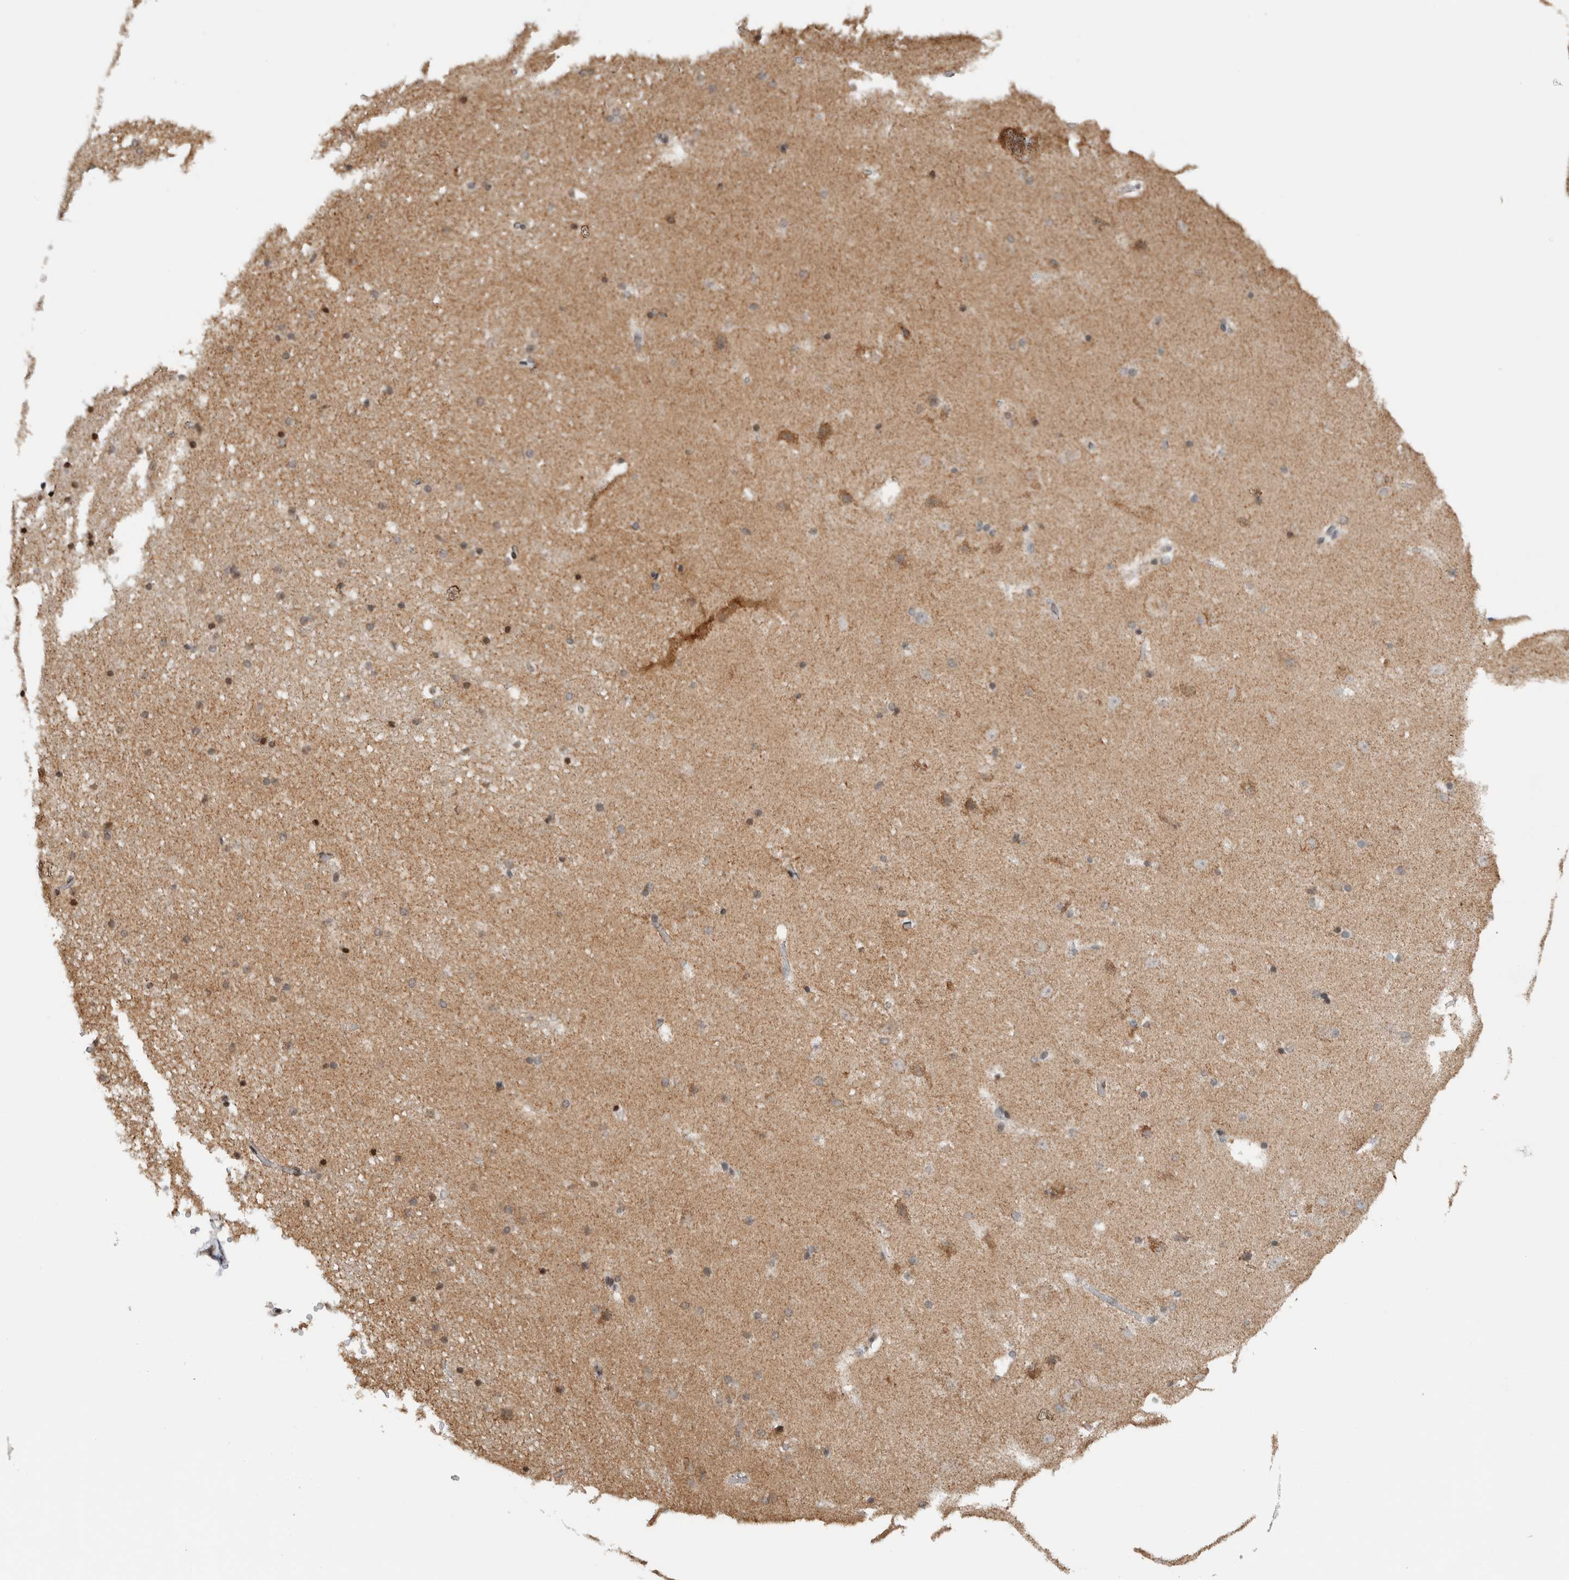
{"staining": {"intensity": "moderate", "quantity": "<25%", "location": "nuclear"}, "tissue": "hippocampus", "cell_type": "Glial cells", "image_type": "normal", "snomed": [{"axis": "morphology", "description": "Normal tissue, NOS"}, {"axis": "topography", "description": "Hippocampus"}], "caption": "Human hippocampus stained with a brown dye displays moderate nuclear positive positivity in approximately <25% of glial cells.", "gene": "NPLOC4", "patient": {"sex": "male", "age": 45}}